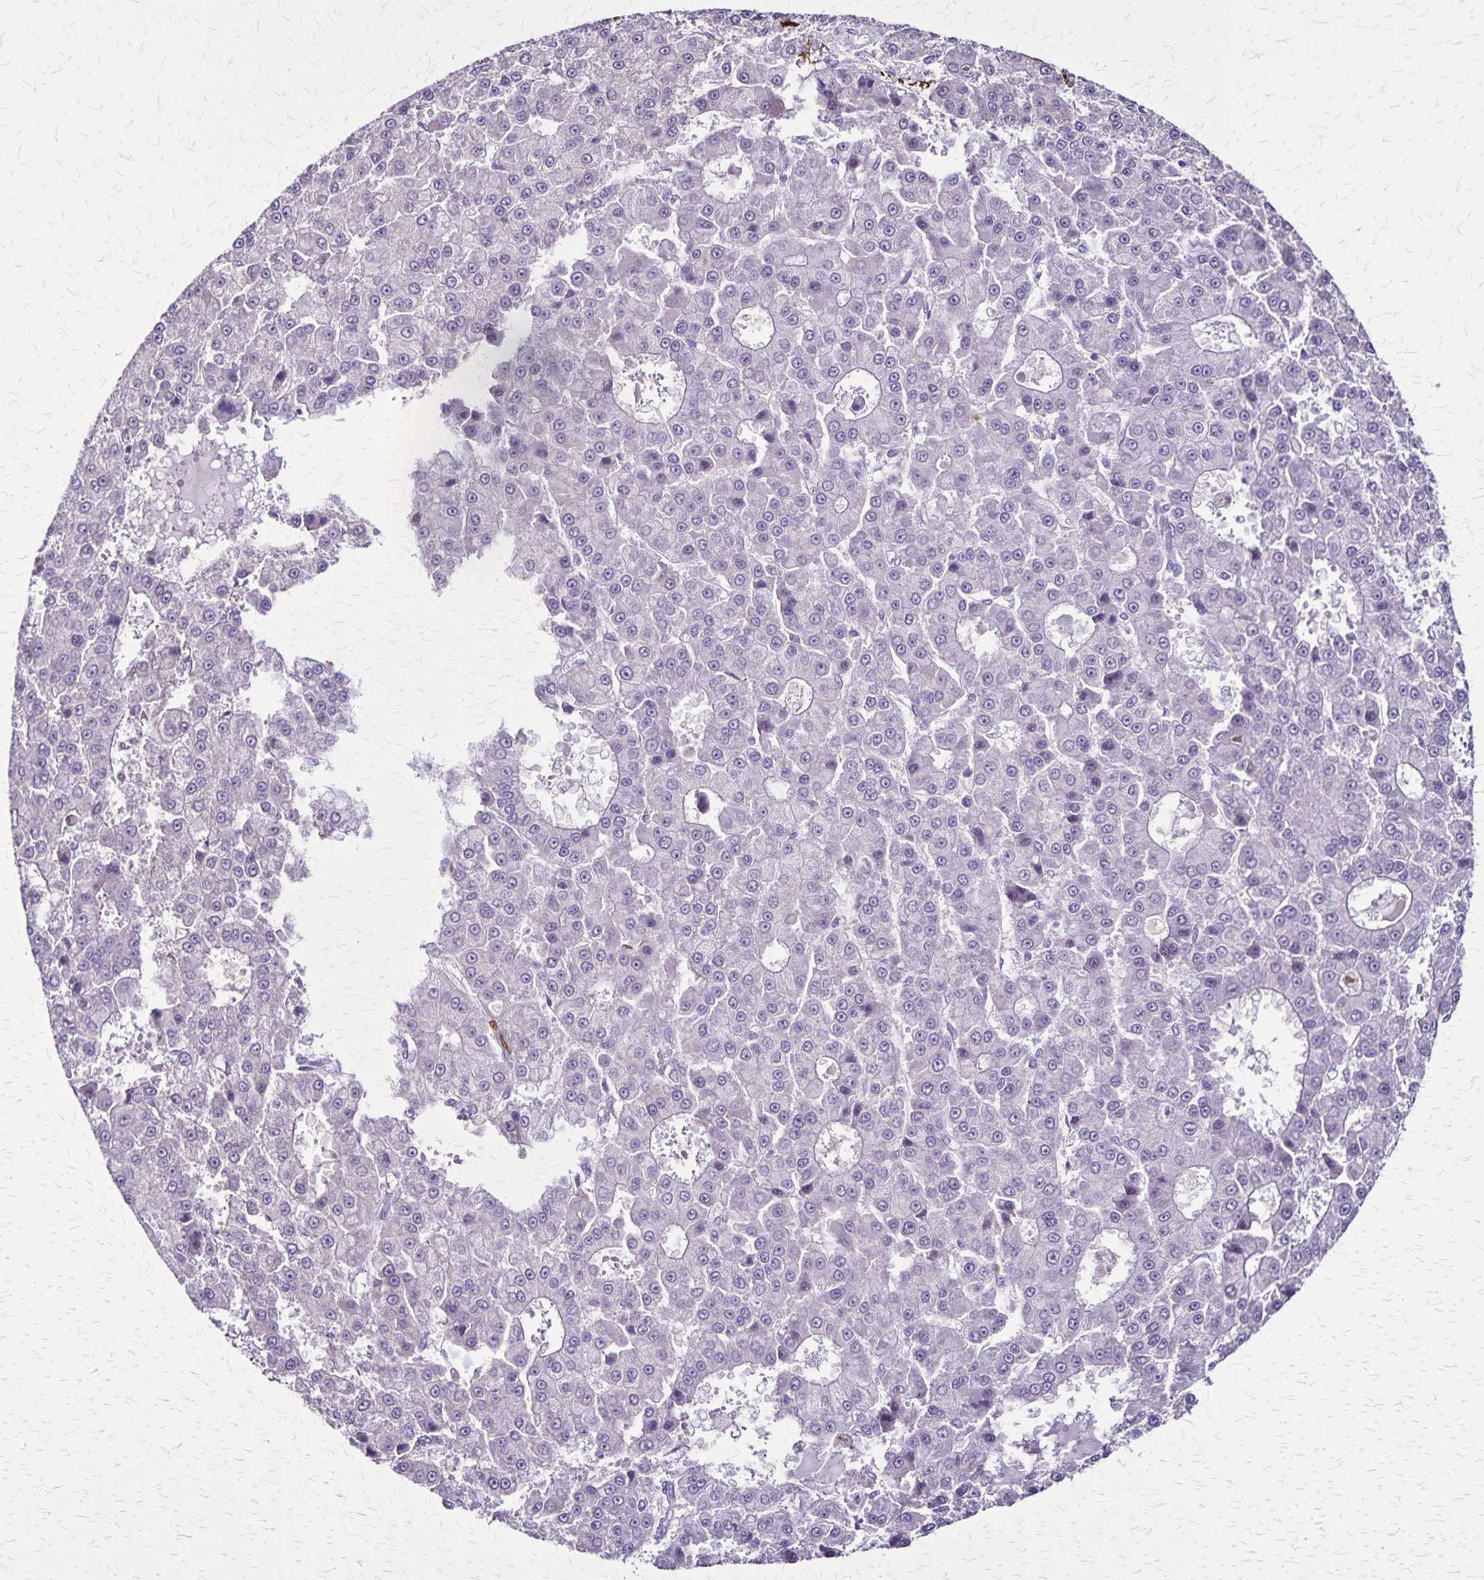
{"staining": {"intensity": "negative", "quantity": "none", "location": "none"}, "tissue": "liver cancer", "cell_type": "Tumor cells", "image_type": "cancer", "snomed": [{"axis": "morphology", "description": "Carcinoma, Hepatocellular, NOS"}, {"axis": "topography", "description": "Liver"}], "caption": "Immunohistochemical staining of liver cancer (hepatocellular carcinoma) displays no significant staining in tumor cells. (Brightfield microscopy of DAB (3,3'-diaminobenzidine) immunohistochemistry (IHC) at high magnification).", "gene": "ULBP3", "patient": {"sex": "male", "age": 70}}